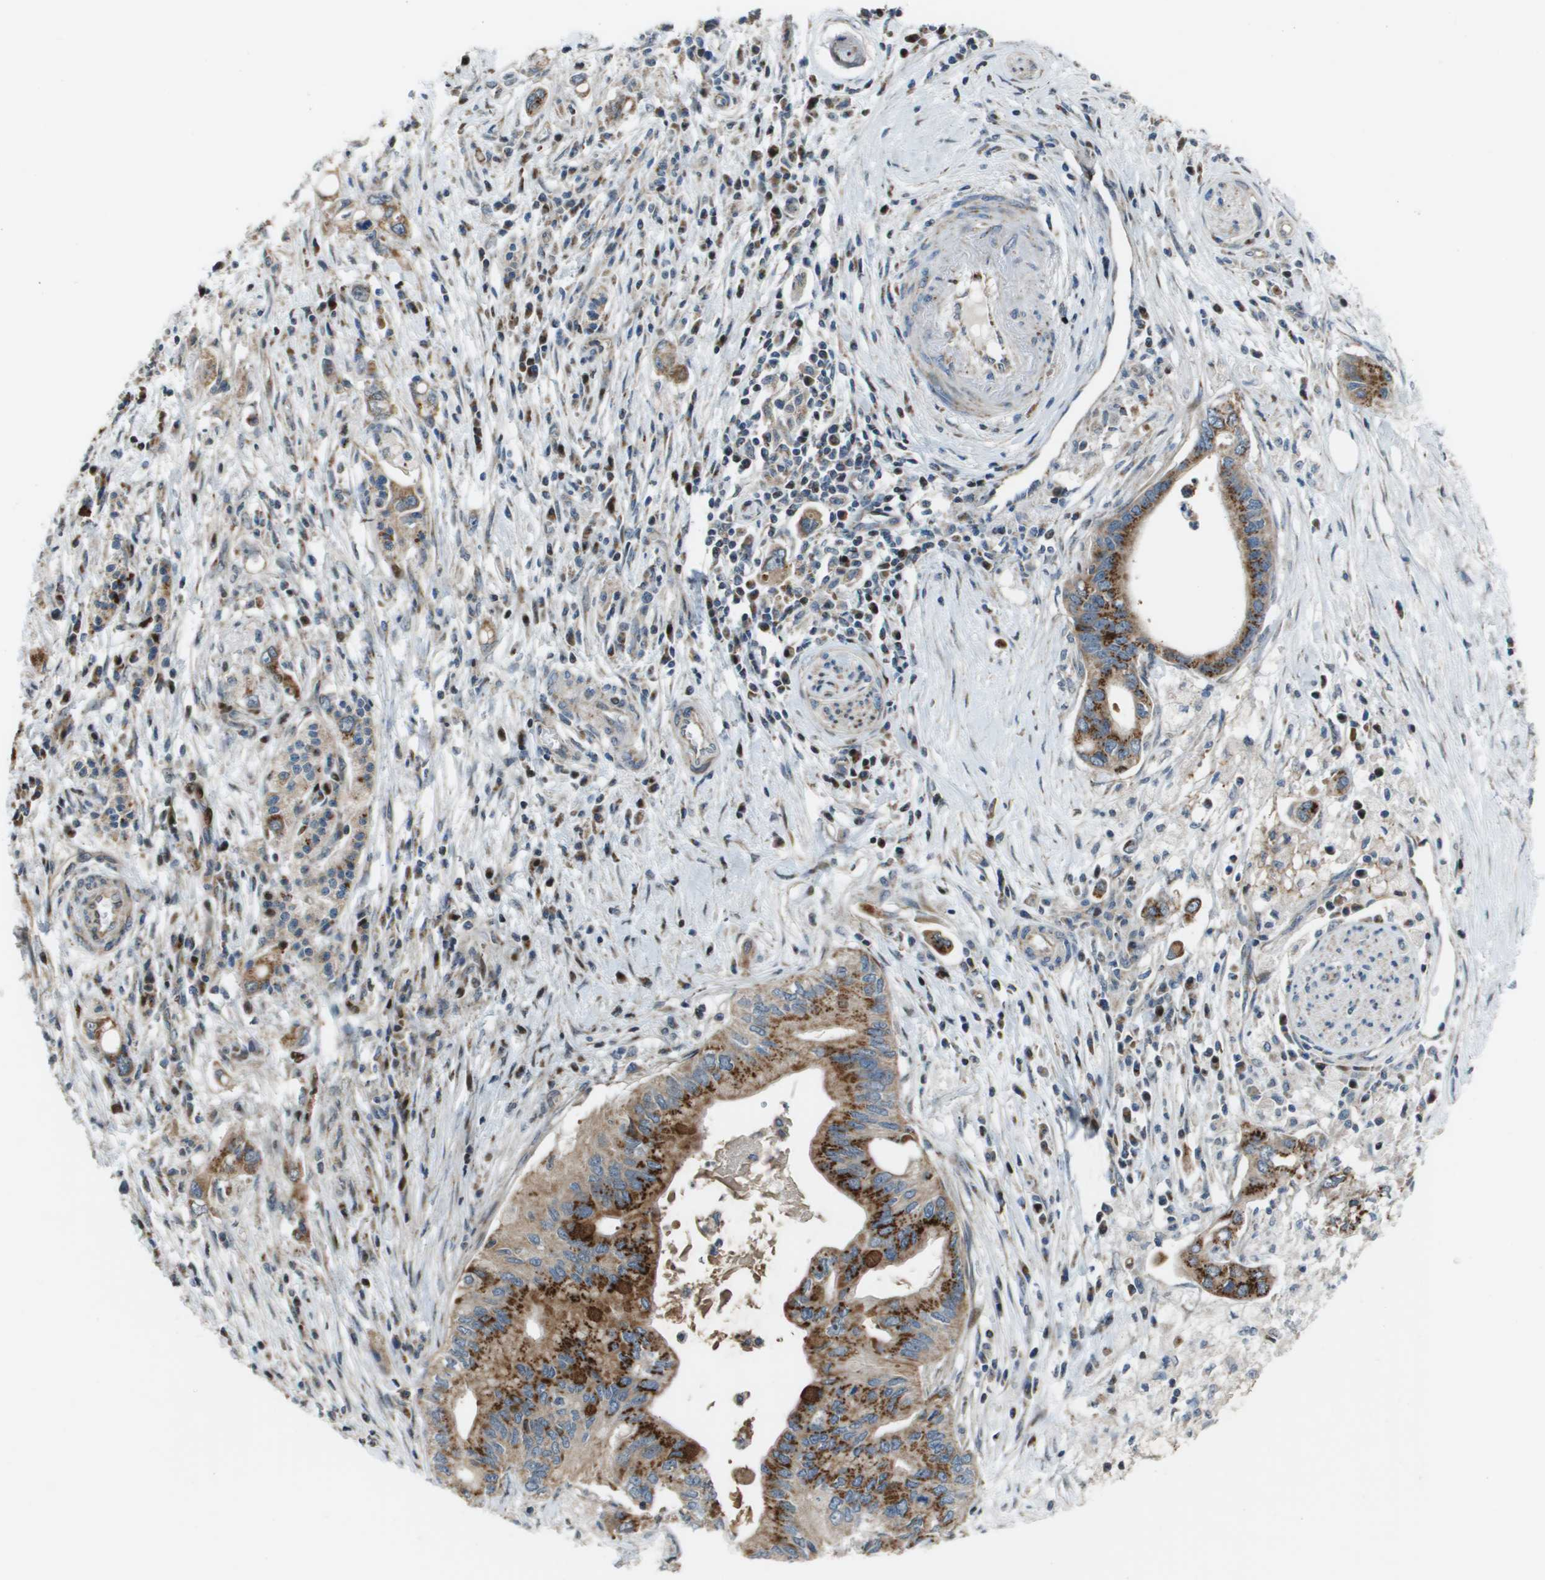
{"staining": {"intensity": "moderate", "quantity": ">75%", "location": "cytoplasmic/membranous"}, "tissue": "pancreatic cancer", "cell_type": "Tumor cells", "image_type": "cancer", "snomed": [{"axis": "morphology", "description": "Adenocarcinoma, NOS"}, {"axis": "topography", "description": "Pancreas"}], "caption": "Protein expression analysis of adenocarcinoma (pancreatic) demonstrates moderate cytoplasmic/membranous positivity in approximately >75% of tumor cells.", "gene": "MGAT3", "patient": {"sex": "female", "age": 73}}